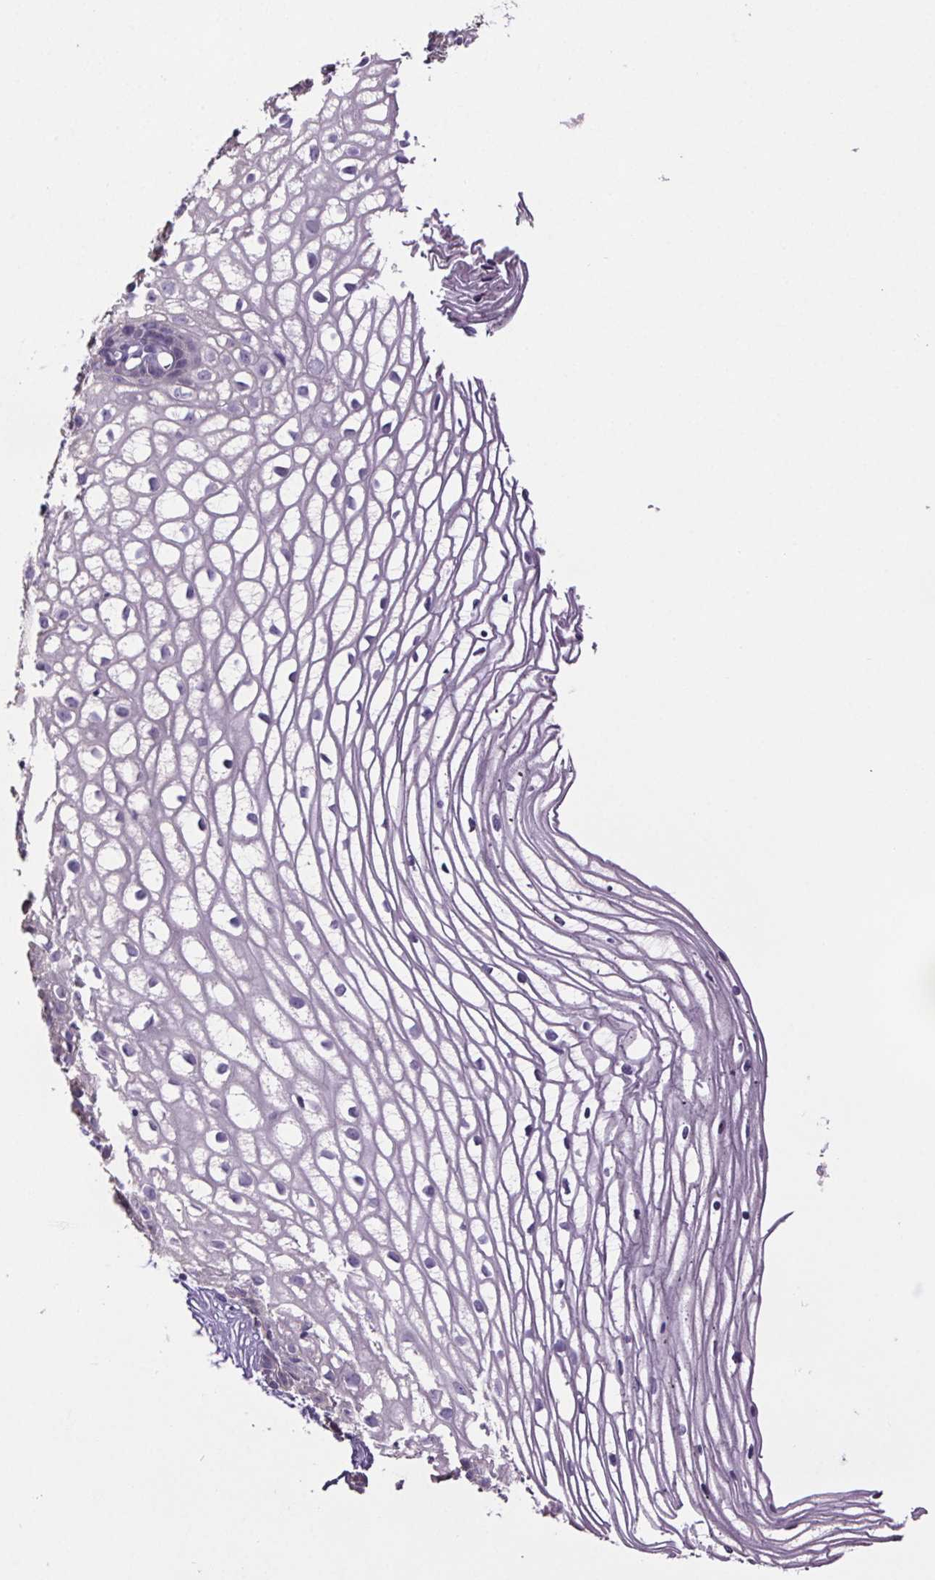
{"staining": {"intensity": "negative", "quantity": "none", "location": "none"}, "tissue": "cervix", "cell_type": "Glandular cells", "image_type": "normal", "snomed": [{"axis": "morphology", "description": "Normal tissue, NOS"}, {"axis": "topography", "description": "Cervix"}], "caption": "High power microscopy histopathology image of an immunohistochemistry micrograph of benign cervix, revealing no significant positivity in glandular cells. The staining is performed using DAB brown chromogen with nuclei counter-stained in using hematoxylin.", "gene": "CUBN", "patient": {"sex": "female", "age": 40}}